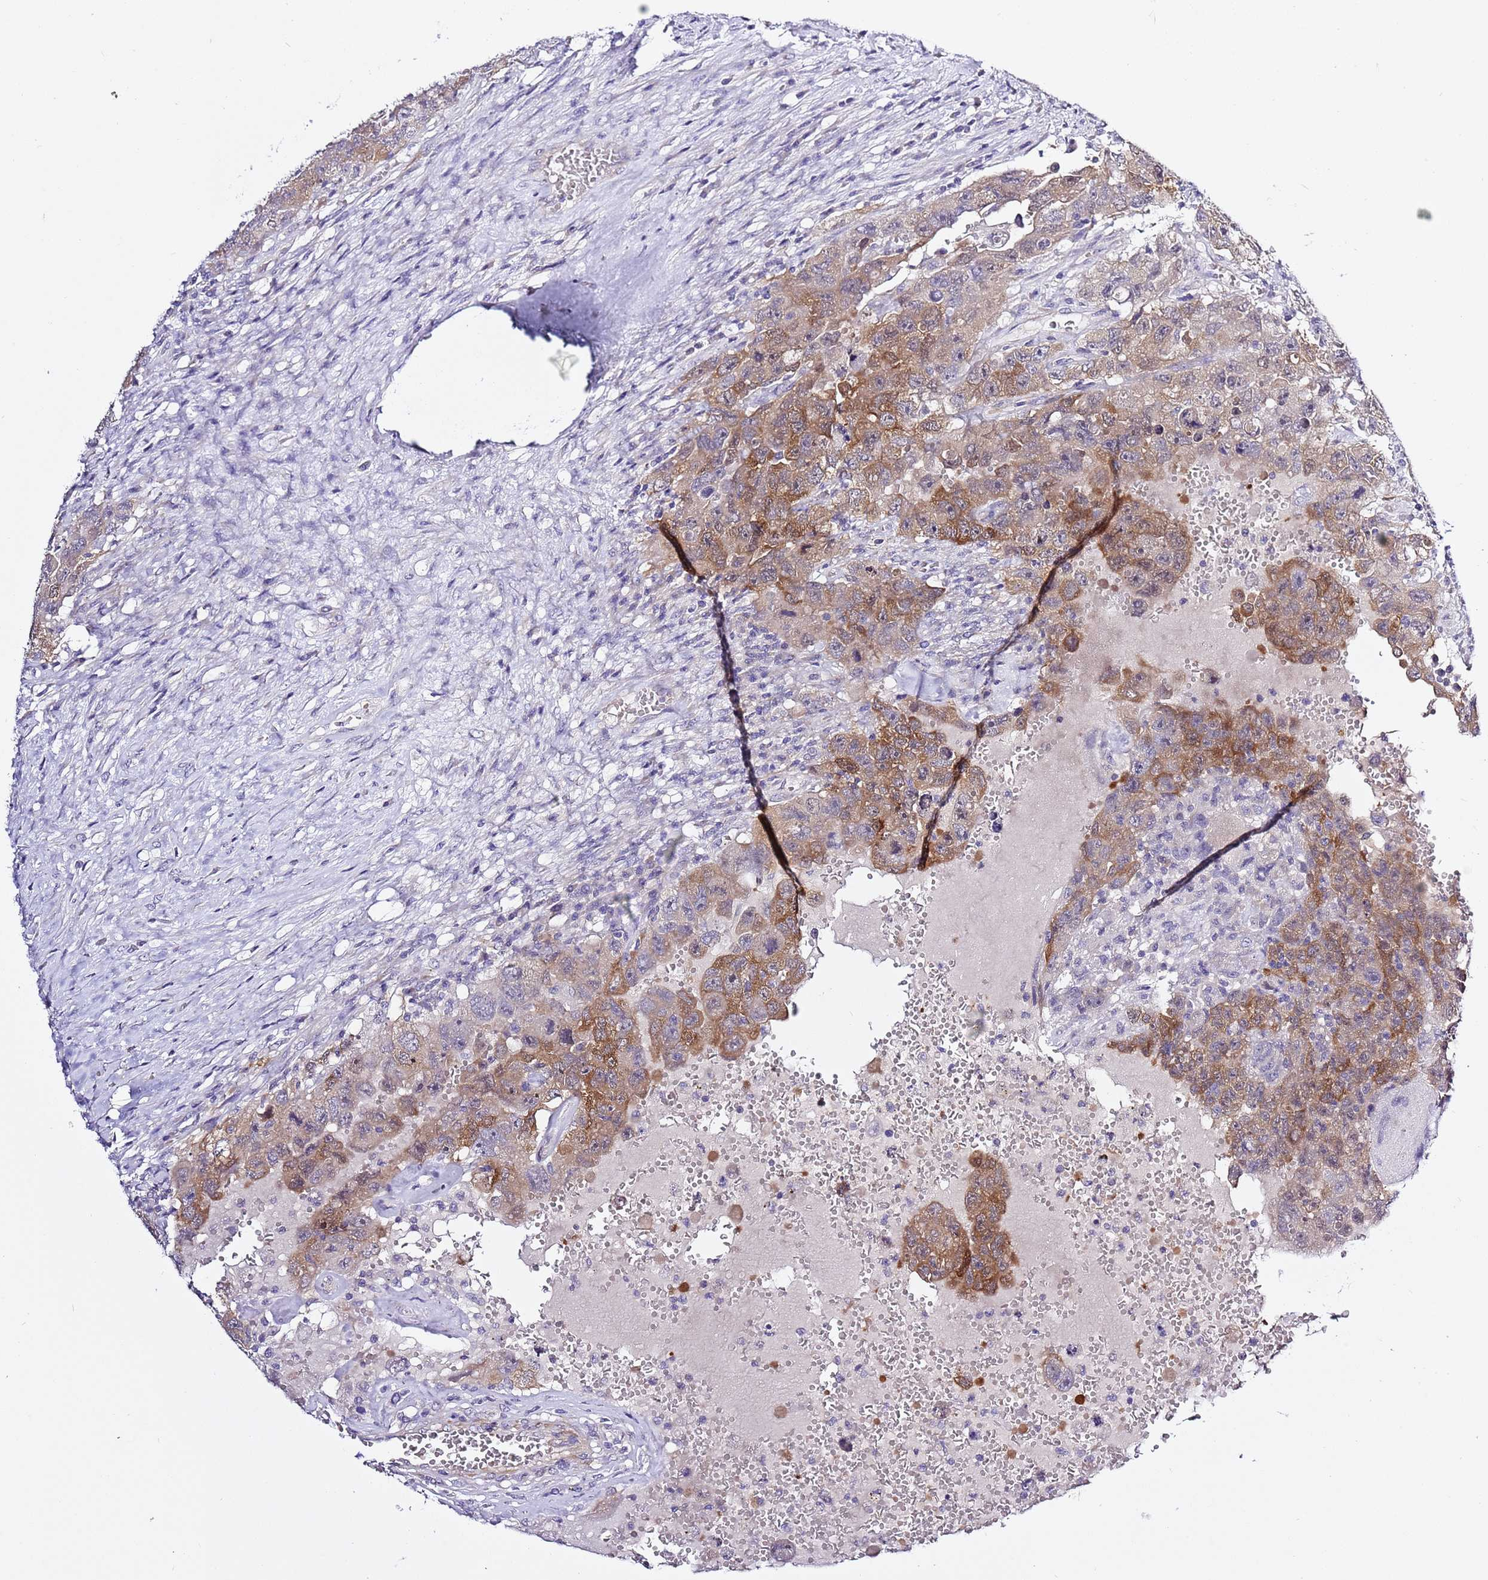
{"staining": {"intensity": "moderate", "quantity": ">75%", "location": "cytoplasmic/membranous"}, "tissue": "testis cancer", "cell_type": "Tumor cells", "image_type": "cancer", "snomed": [{"axis": "morphology", "description": "Carcinoma, Embryonal, NOS"}, {"axis": "topography", "description": "Testis"}], "caption": "Human testis embryonal carcinoma stained for a protein (brown) displays moderate cytoplasmic/membranous positive staining in approximately >75% of tumor cells.", "gene": "RFK", "patient": {"sex": "male", "age": 26}}